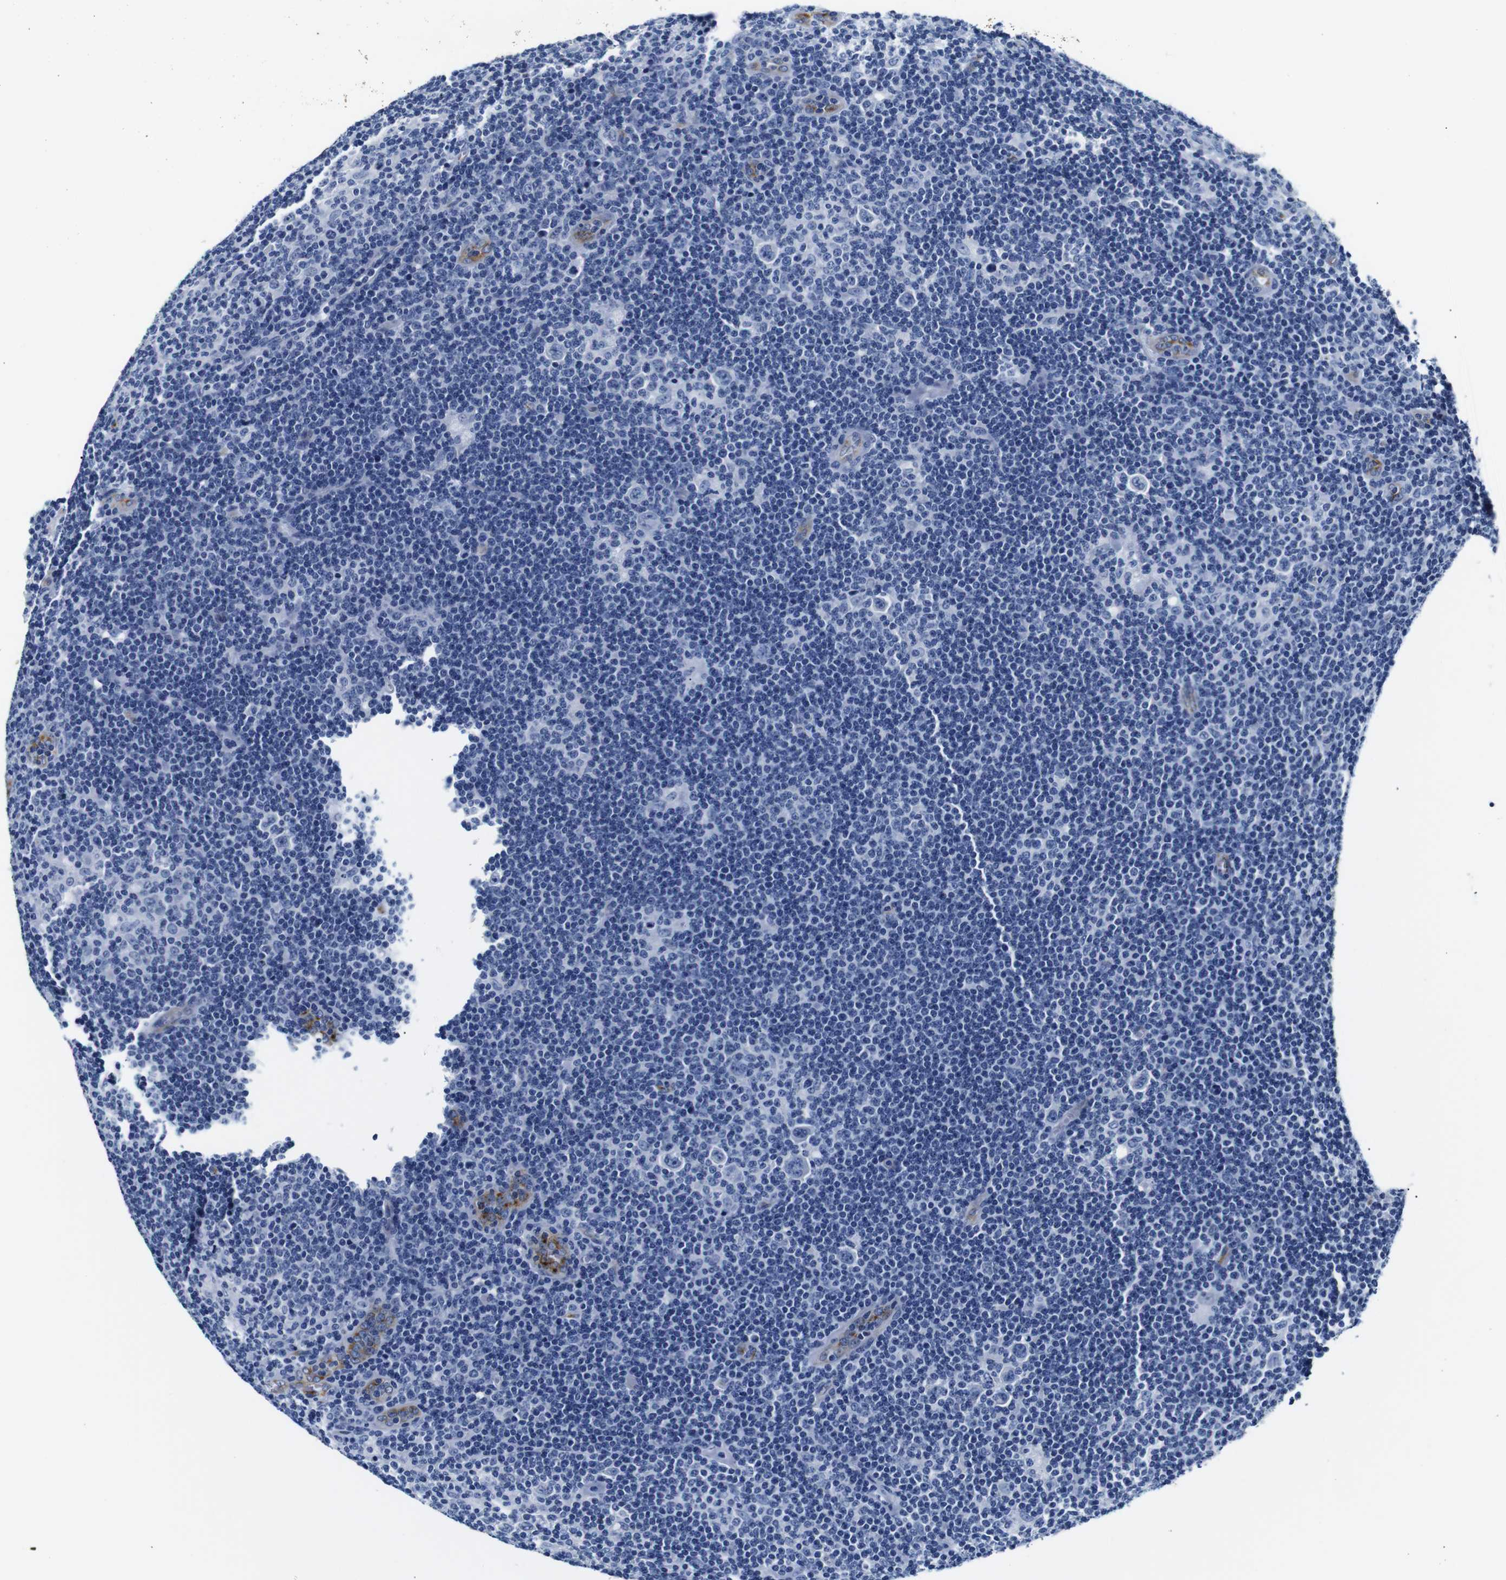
{"staining": {"intensity": "negative", "quantity": "none", "location": "none"}, "tissue": "lymphoma", "cell_type": "Tumor cells", "image_type": "cancer", "snomed": [{"axis": "morphology", "description": "Hodgkin's disease, NOS"}, {"axis": "topography", "description": "Lymph node"}], "caption": "Tumor cells show no significant protein expression in Hodgkin's disease.", "gene": "MUC4", "patient": {"sex": "female", "age": 57}}